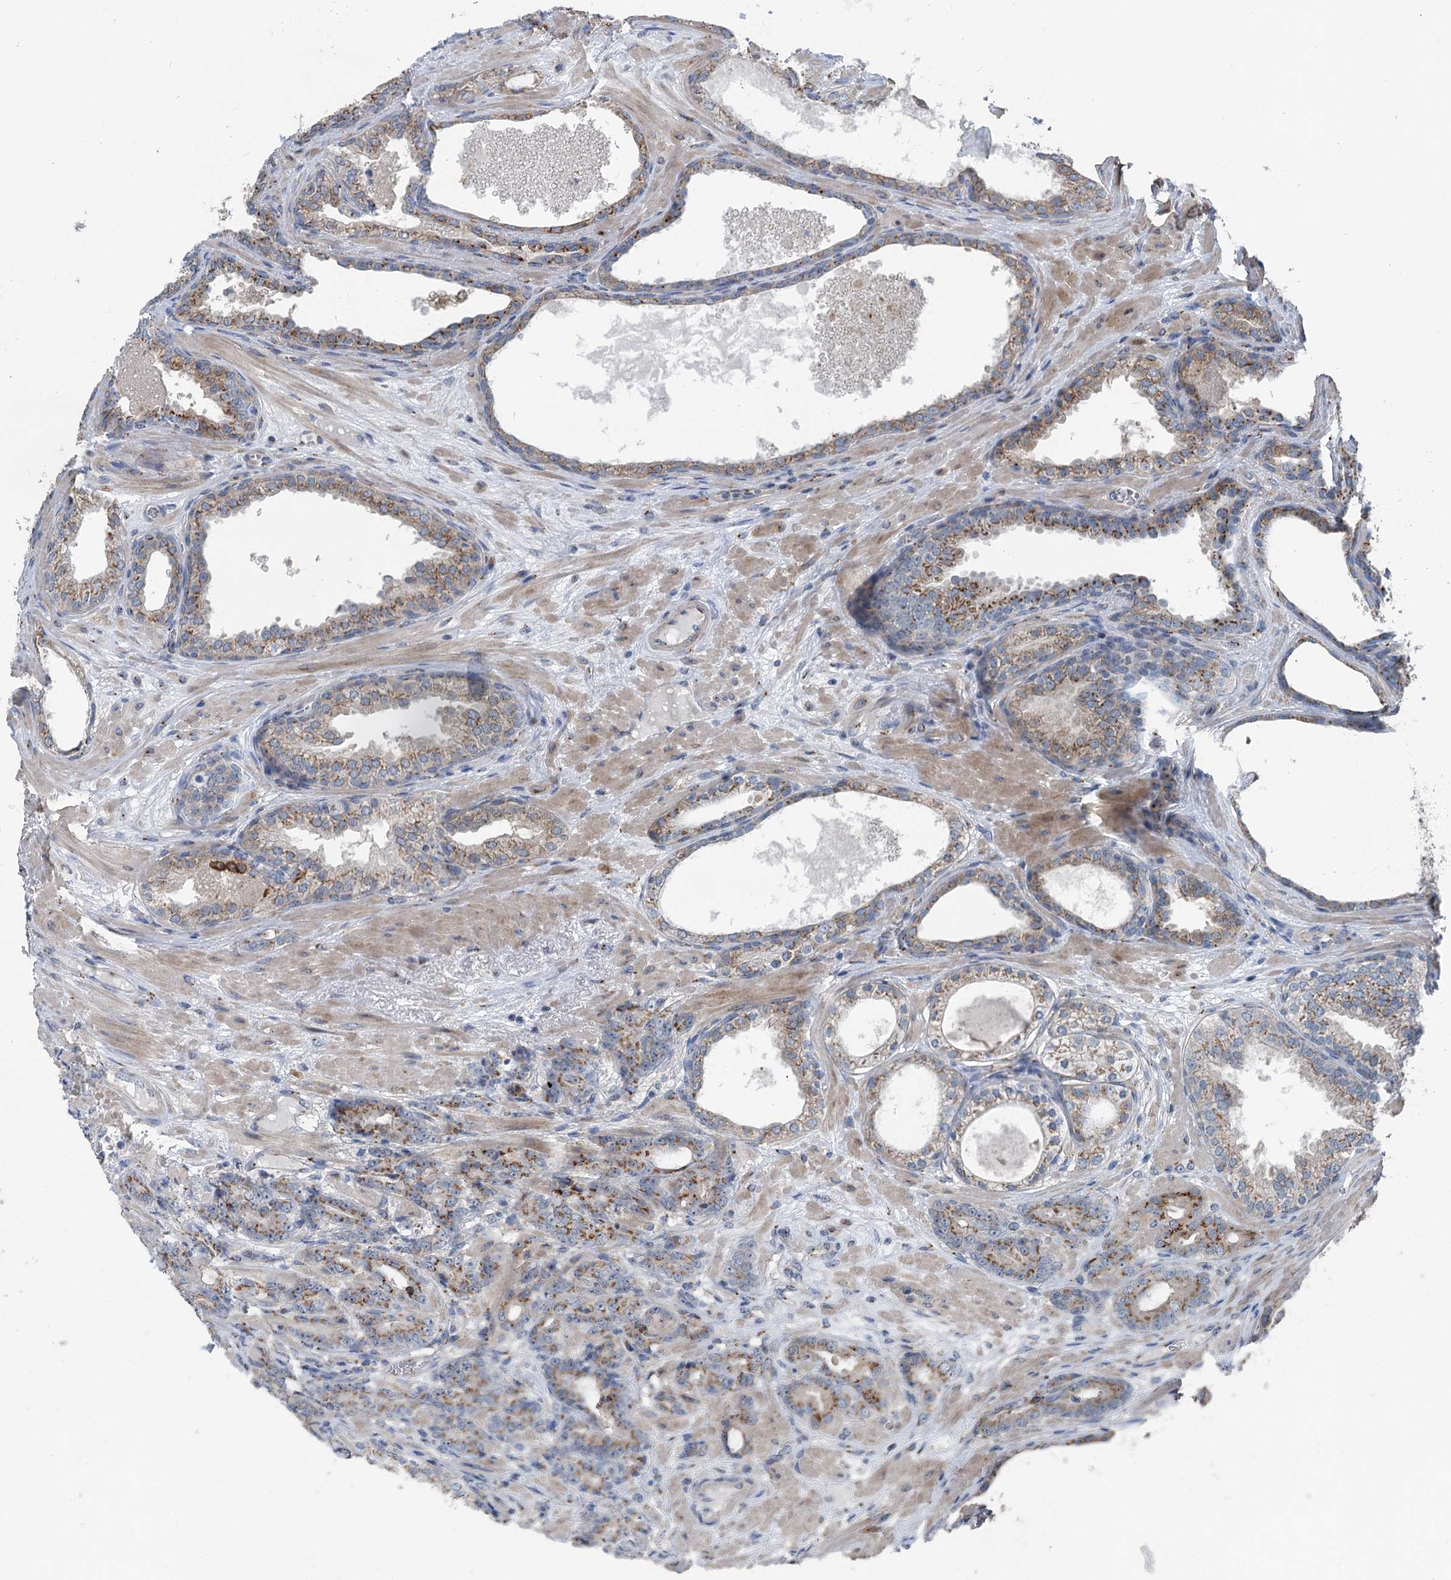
{"staining": {"intensity": "strong", "quantity": "25%-75%", "location": "cytoplasmic/membranous"}, "tissue": "prostate cancer", "cell_type": "Tumor cells", "image_type": "cancer", "snomed": [{"axis": "morphology", "description": "Adenocarcinoma, High grade"}, {"axis": "topography", "description": "Prostate"}], "caption": "Immunohistochemistry (IHC) of human prostate adenocarcinoma (high-grade) reveals high levels of strong cytoplasmic/membranous positivity in approximately 25%-75% of tumor cells.", "gene": "ITIH5", "patient": {"sex": "male", "age": 59}}